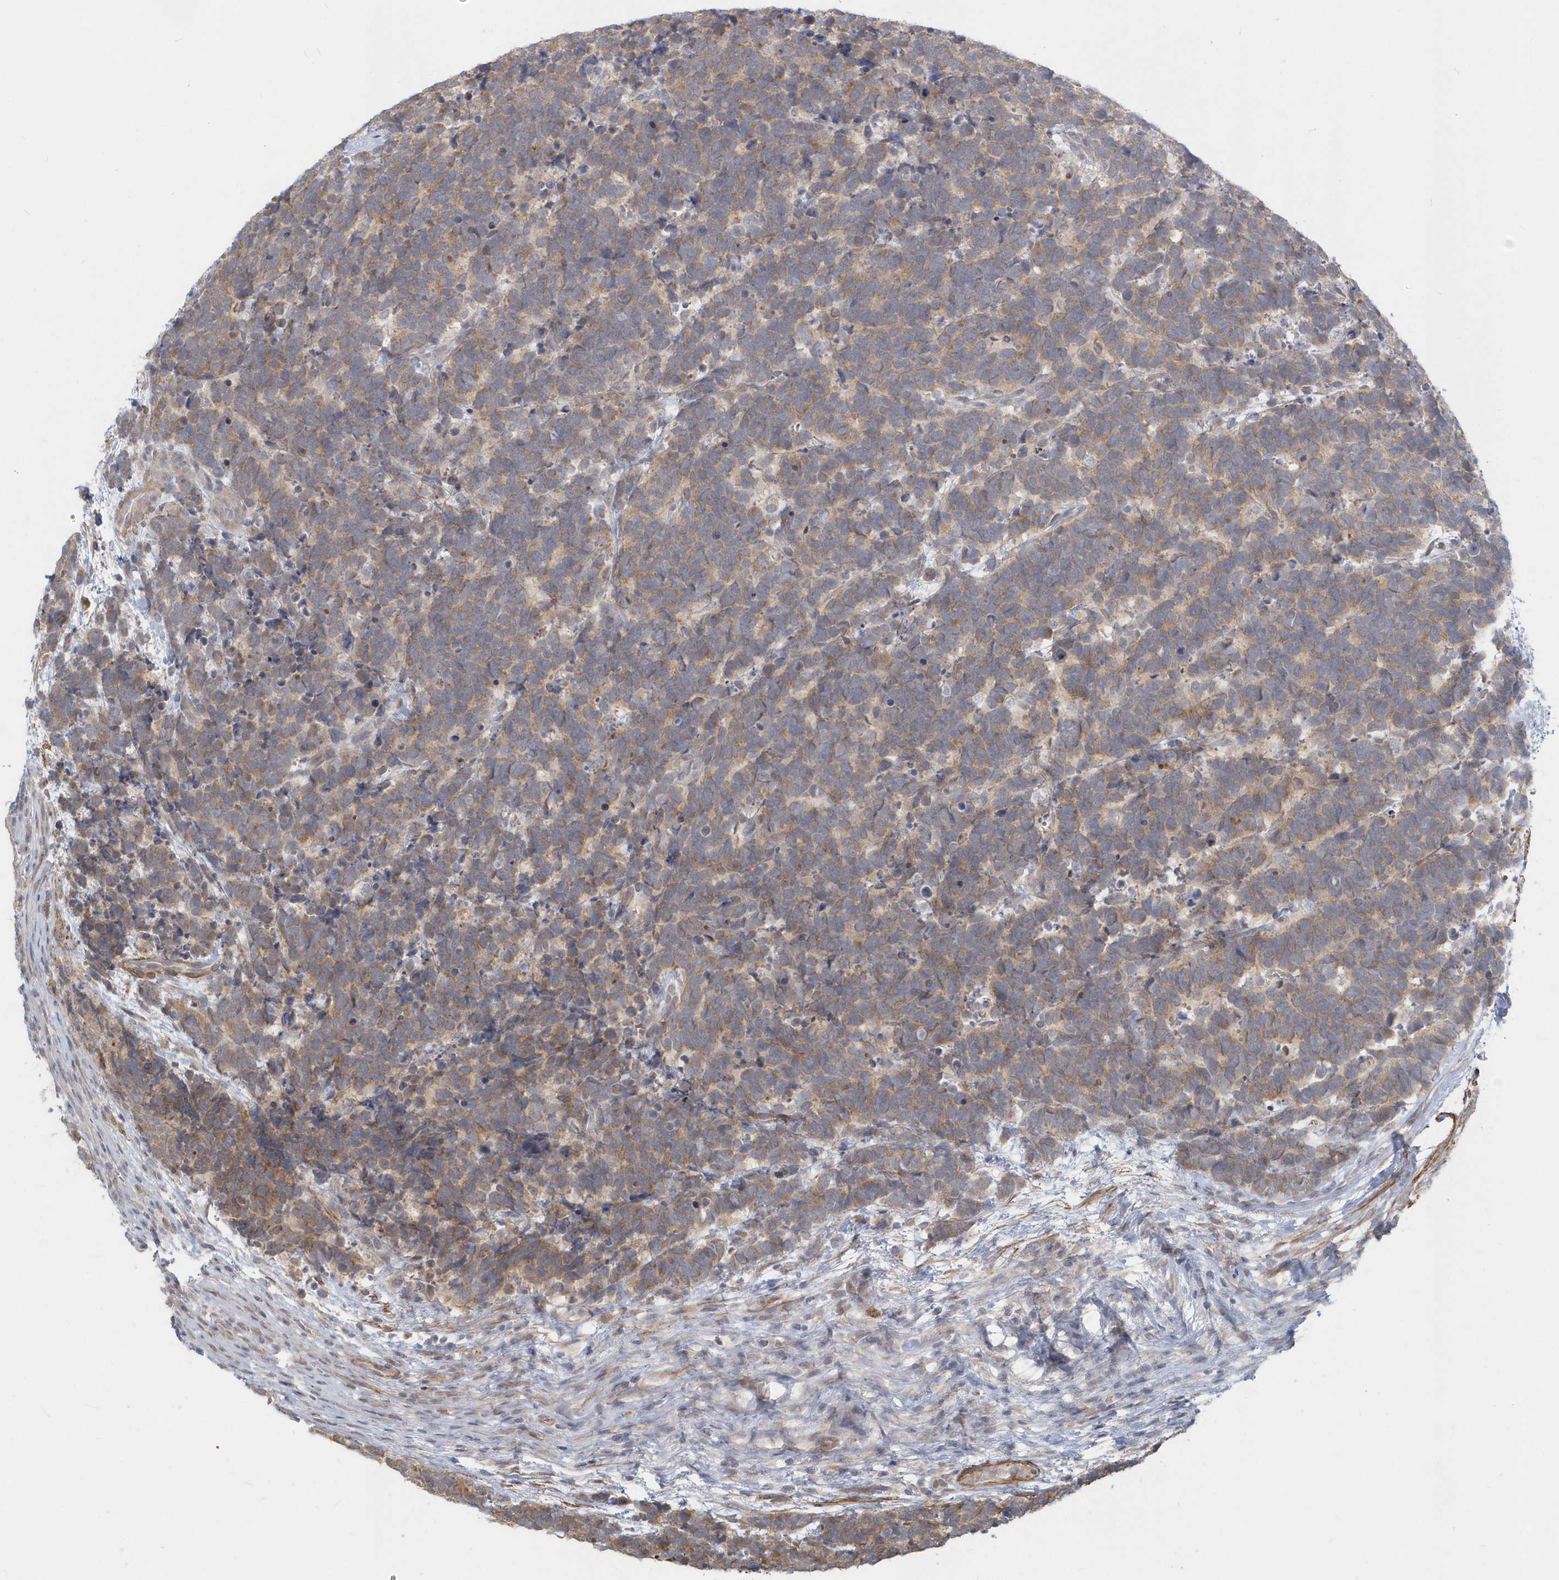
{"staining": {"intensity": "moderate", "quantity": ">75%", "location": "cytoplasmic/membranous"}, "tissue": "carcinoid", "cell_type": "Tumor cells", "image_type": "cancer", "snomed": [{"axis": "morphology", "description": "Carcinoma, NOS"}, {"axis": "morphology", "description": "Carcinoid, malignant, NOS"}, {"axis": "topography", "description": "Urinary bladder"}], "caption": "Moderate cytoplasmic/membranous staining for a protein is identified in approximately >75% of tumor cells of carcinoid using IHC.", "gene": "NAPB", "patient": {"sex": "male", "age": 57}}